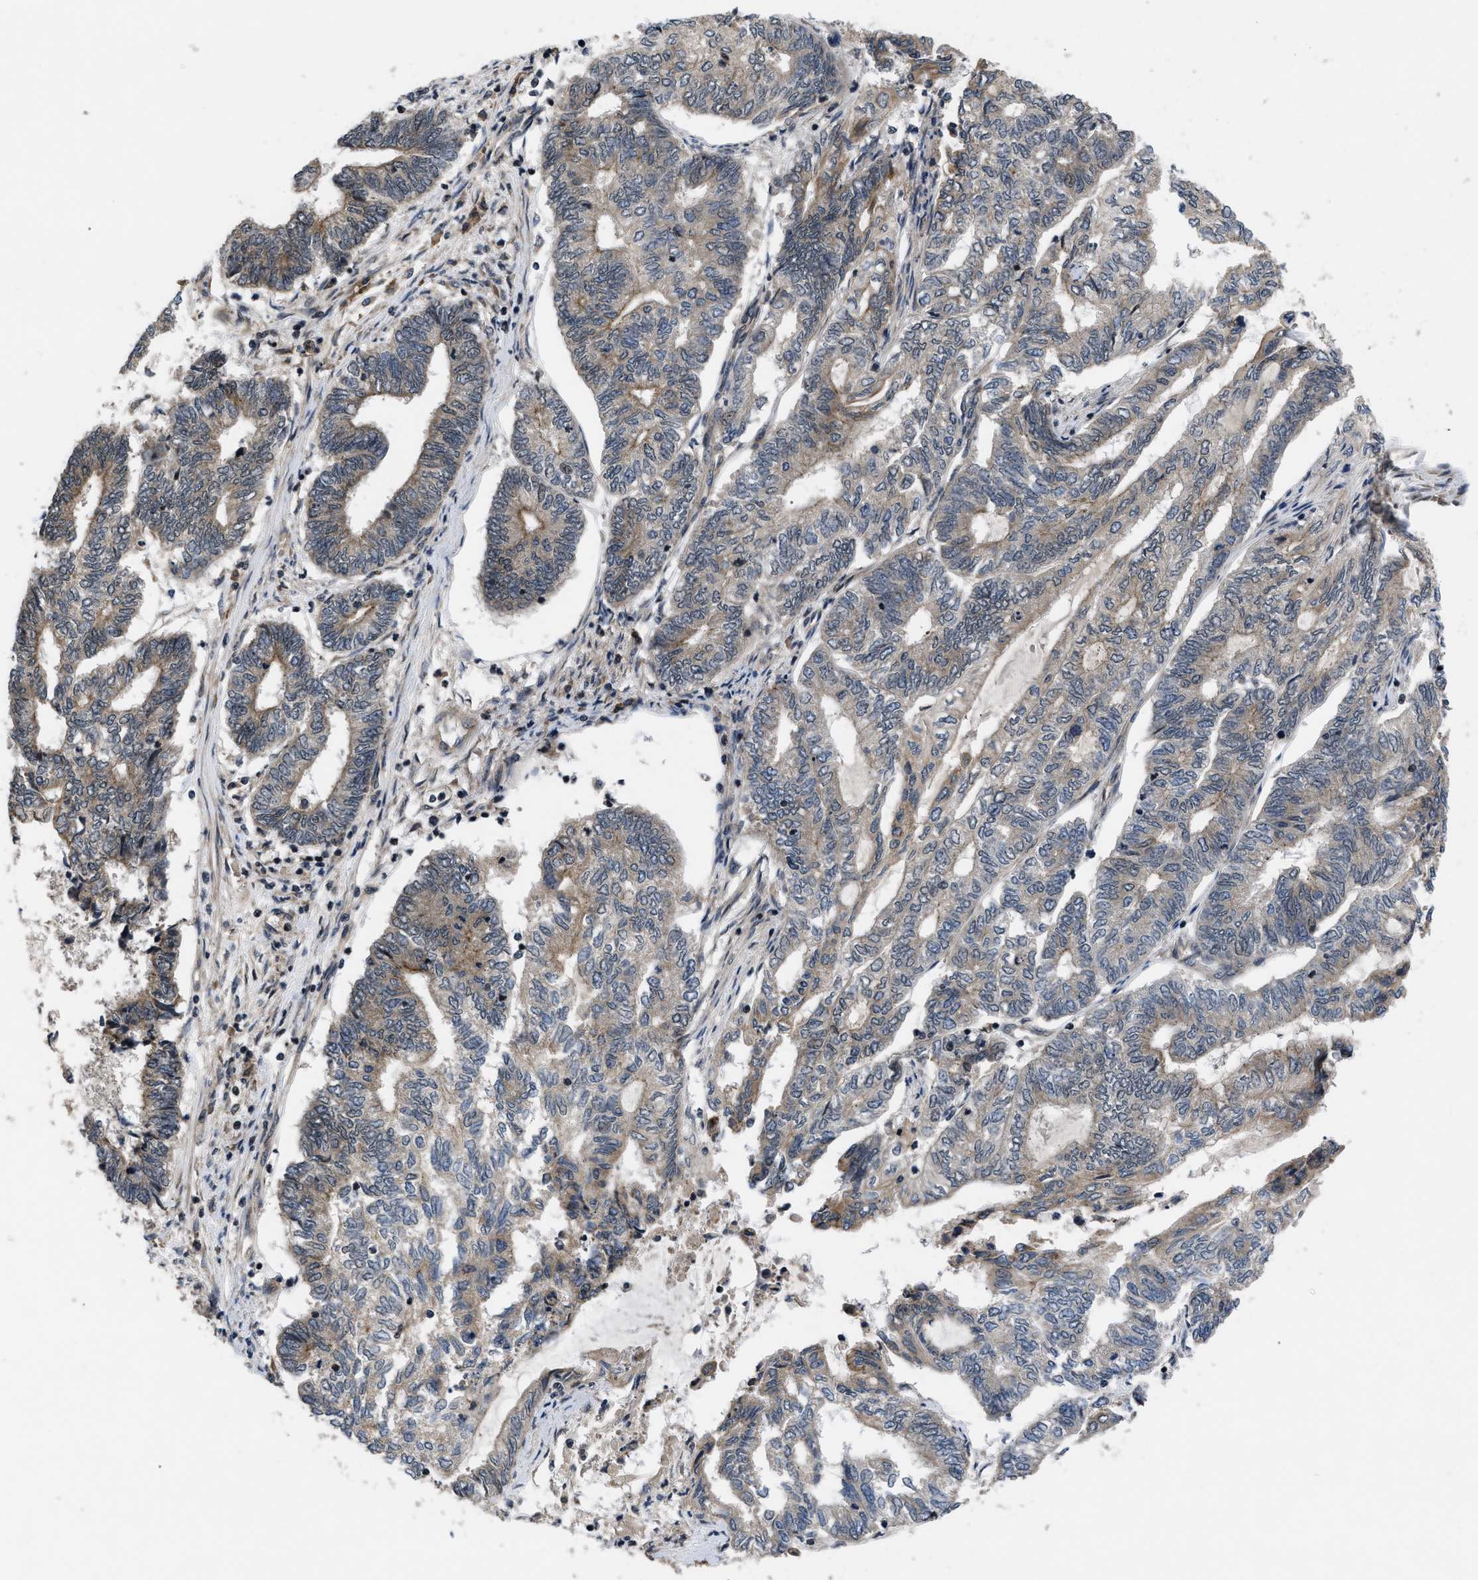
{"staining": {"intensity": "weak", "quantity": ">75%", "location": "cytoplasmic/membranous"}, "tissue": "endometrial cancer", "cell_type": "Tumor cells", "image_type": "cancer", "snomed": [{"axis": "morphology", "description": "Adenocarcinoma, NOS"}, {"axis": "topography", "description": "Uterus"}, {"axis": "topography", "description": "Endometrium"}], "caption": "A brown stain highlights weak cytoplasmic/membranous positivity of a protein in human endometrial cancer (adenocarcinoma) tumor cells.", "gene": "DNAJC14", "patient": {"sex": "female", "age": 70}}